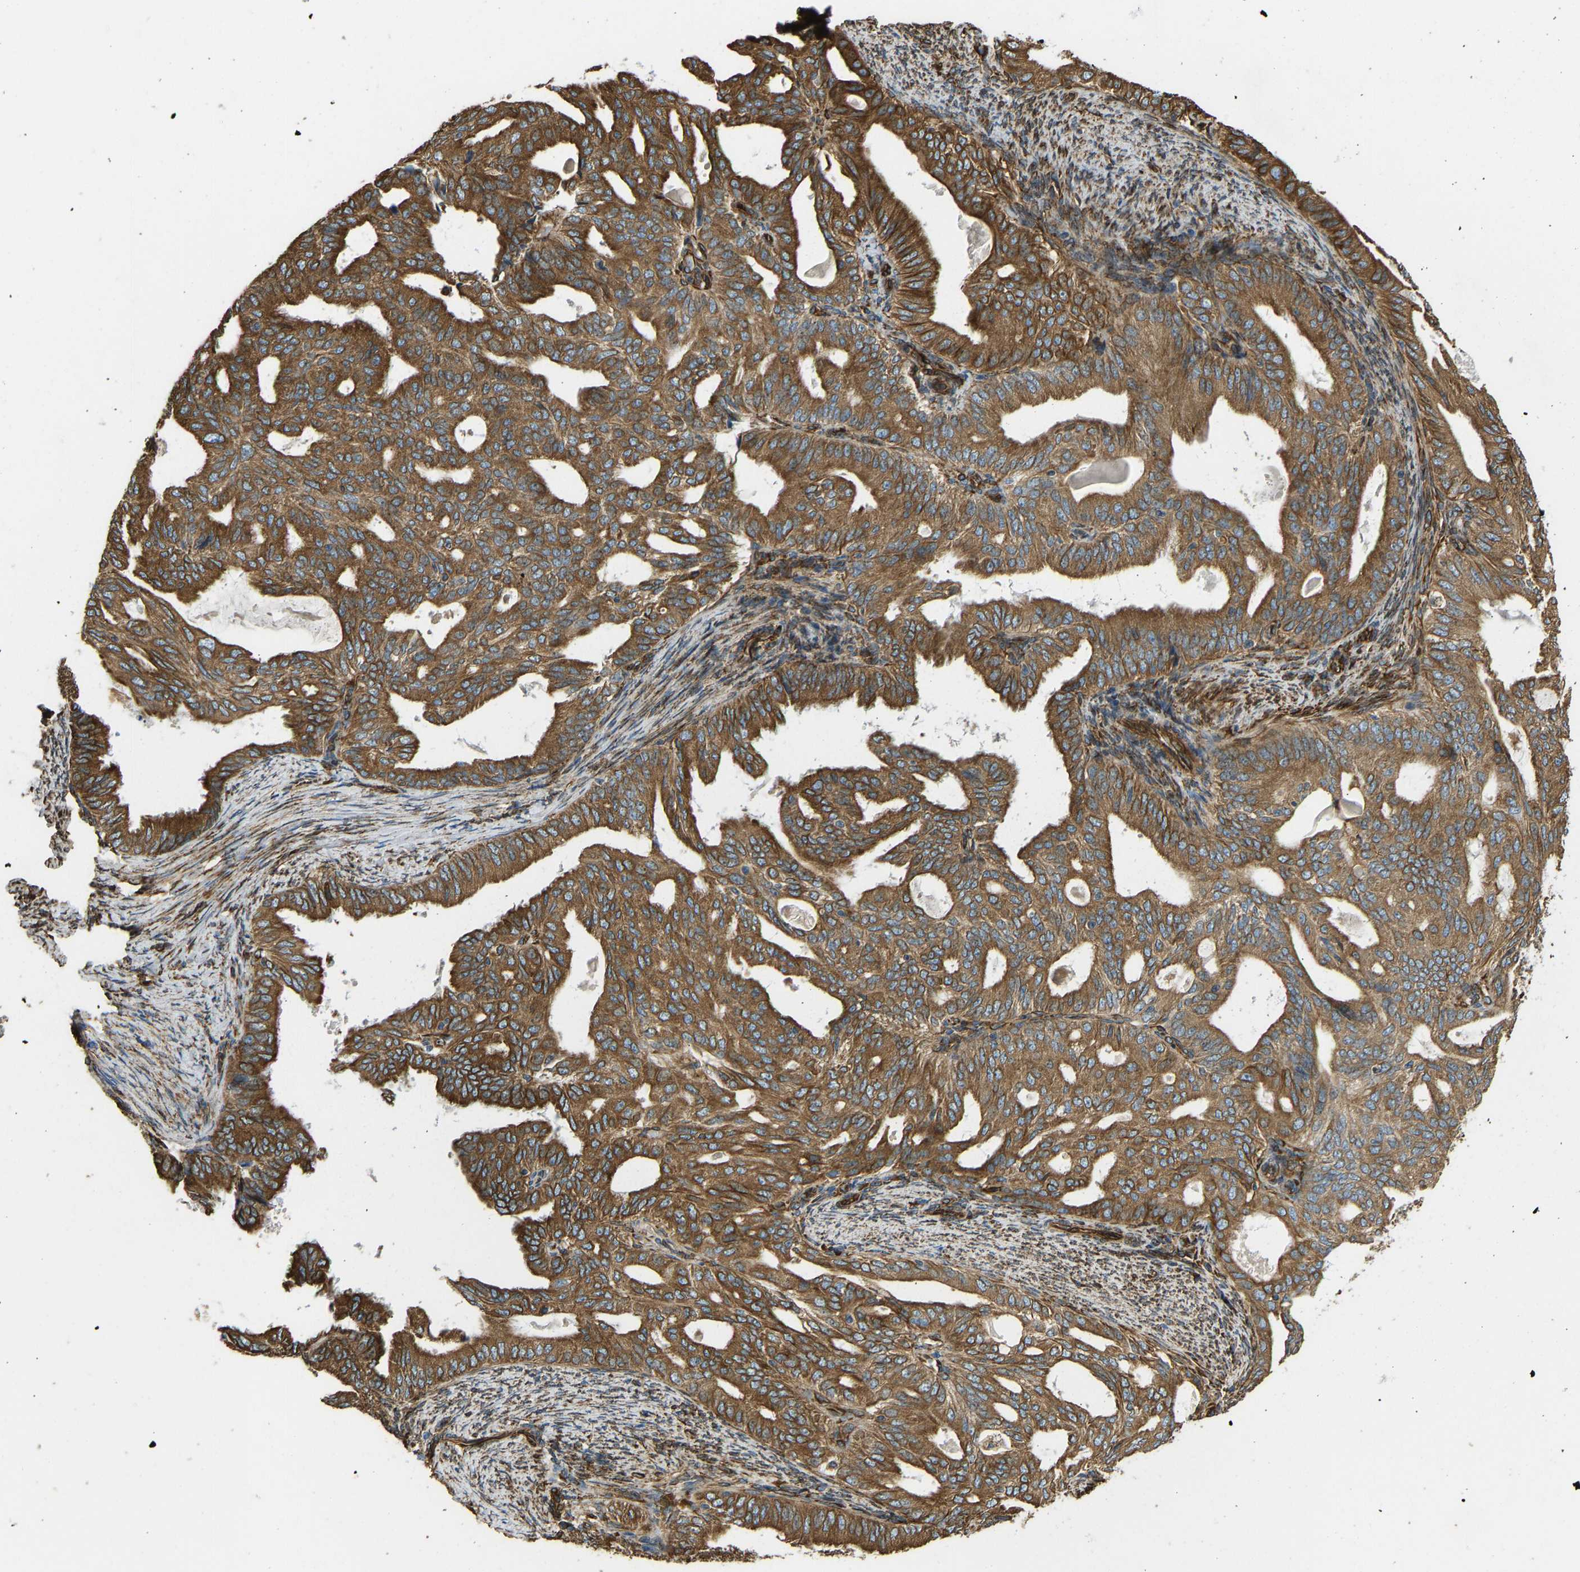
{"staining": {"intensity": "moderate", "quantity": ">75%", "location": "cytoplasmic/membranous"}, "tissue": "endometrial cancer", "cell_type": "Tumor cells", "image_type": "cancer", "snomed": [{"axis": "morphology", "description": "Adenocarcinoma, NOS"}, {"axis": "topography", "description": "Endometrium"}], "caption": "A high-resolution micrograph shows IHC staining of adenocarcinoma (endometrial), which displays moderate cytoplasmic/membranous positivity in approximately >75% of tumor cells. (DAB (3,3'-diaminobenzidine) = brown stain, brightfield microscopy at high magnification).", "gene": "BEX3", "patient": {"sex": "female", "age": 58}}